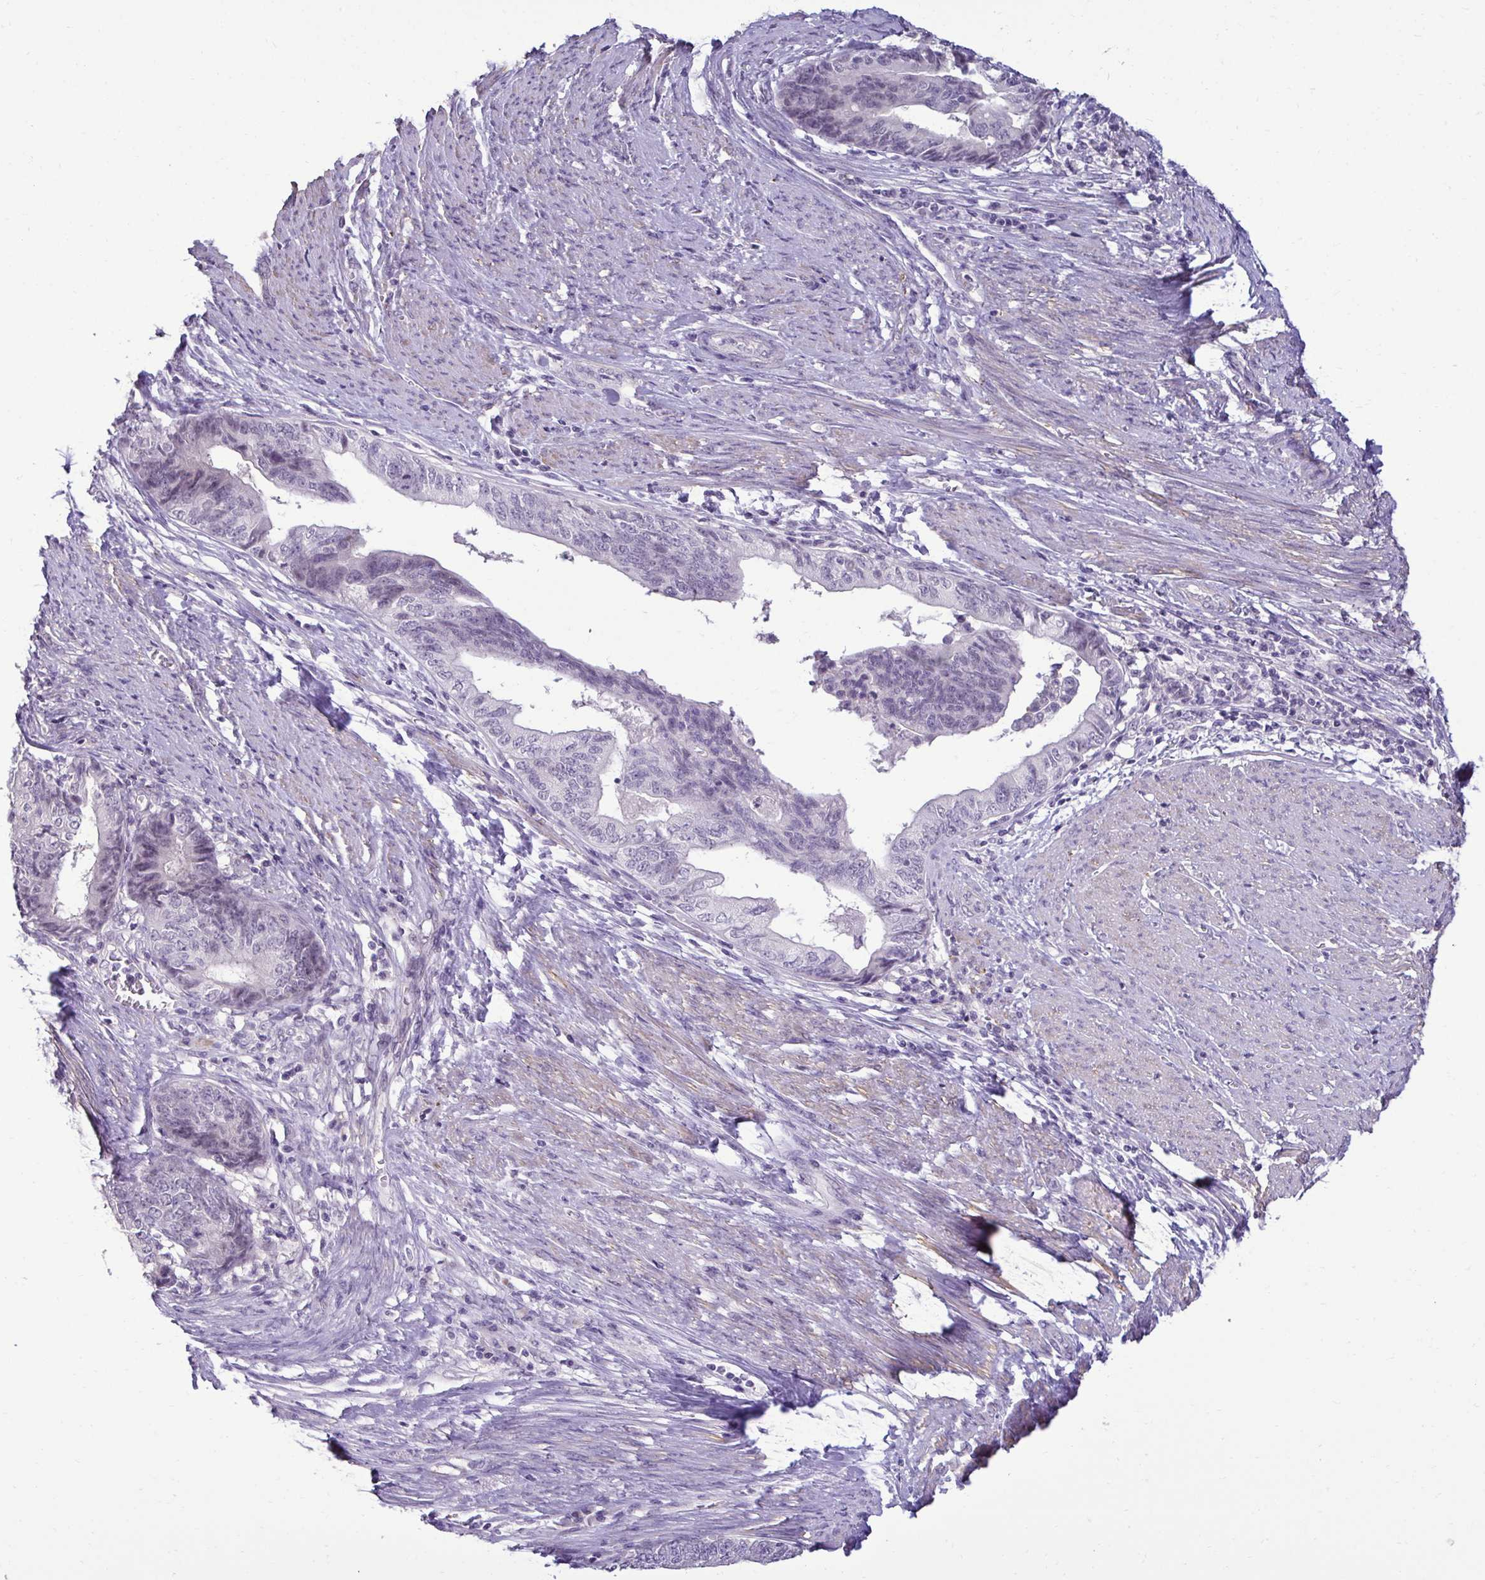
{"staining": {"intensity": "negative", "quantity": "none", "location": "none"}, "tissue": "endometrial cancer", "cell_type": "Tumor cells", "image_type": "cancer", "snomed": [{"axis": "morphology", "description": "Adenocarcinoma, NOS"}, {"axis": "topography", "description": "Endometrium"}], "caption": "Immunohistochemistry (IHC) histopathology image of neoplastic tissue: human endometrial cancer stained with DAB (3,3'-diaminobenzidine) demonstrates no significant protein positivity in tumor cells.", "gene": "SLC30A3", "patient": {"sex": "female", "age": 65}}